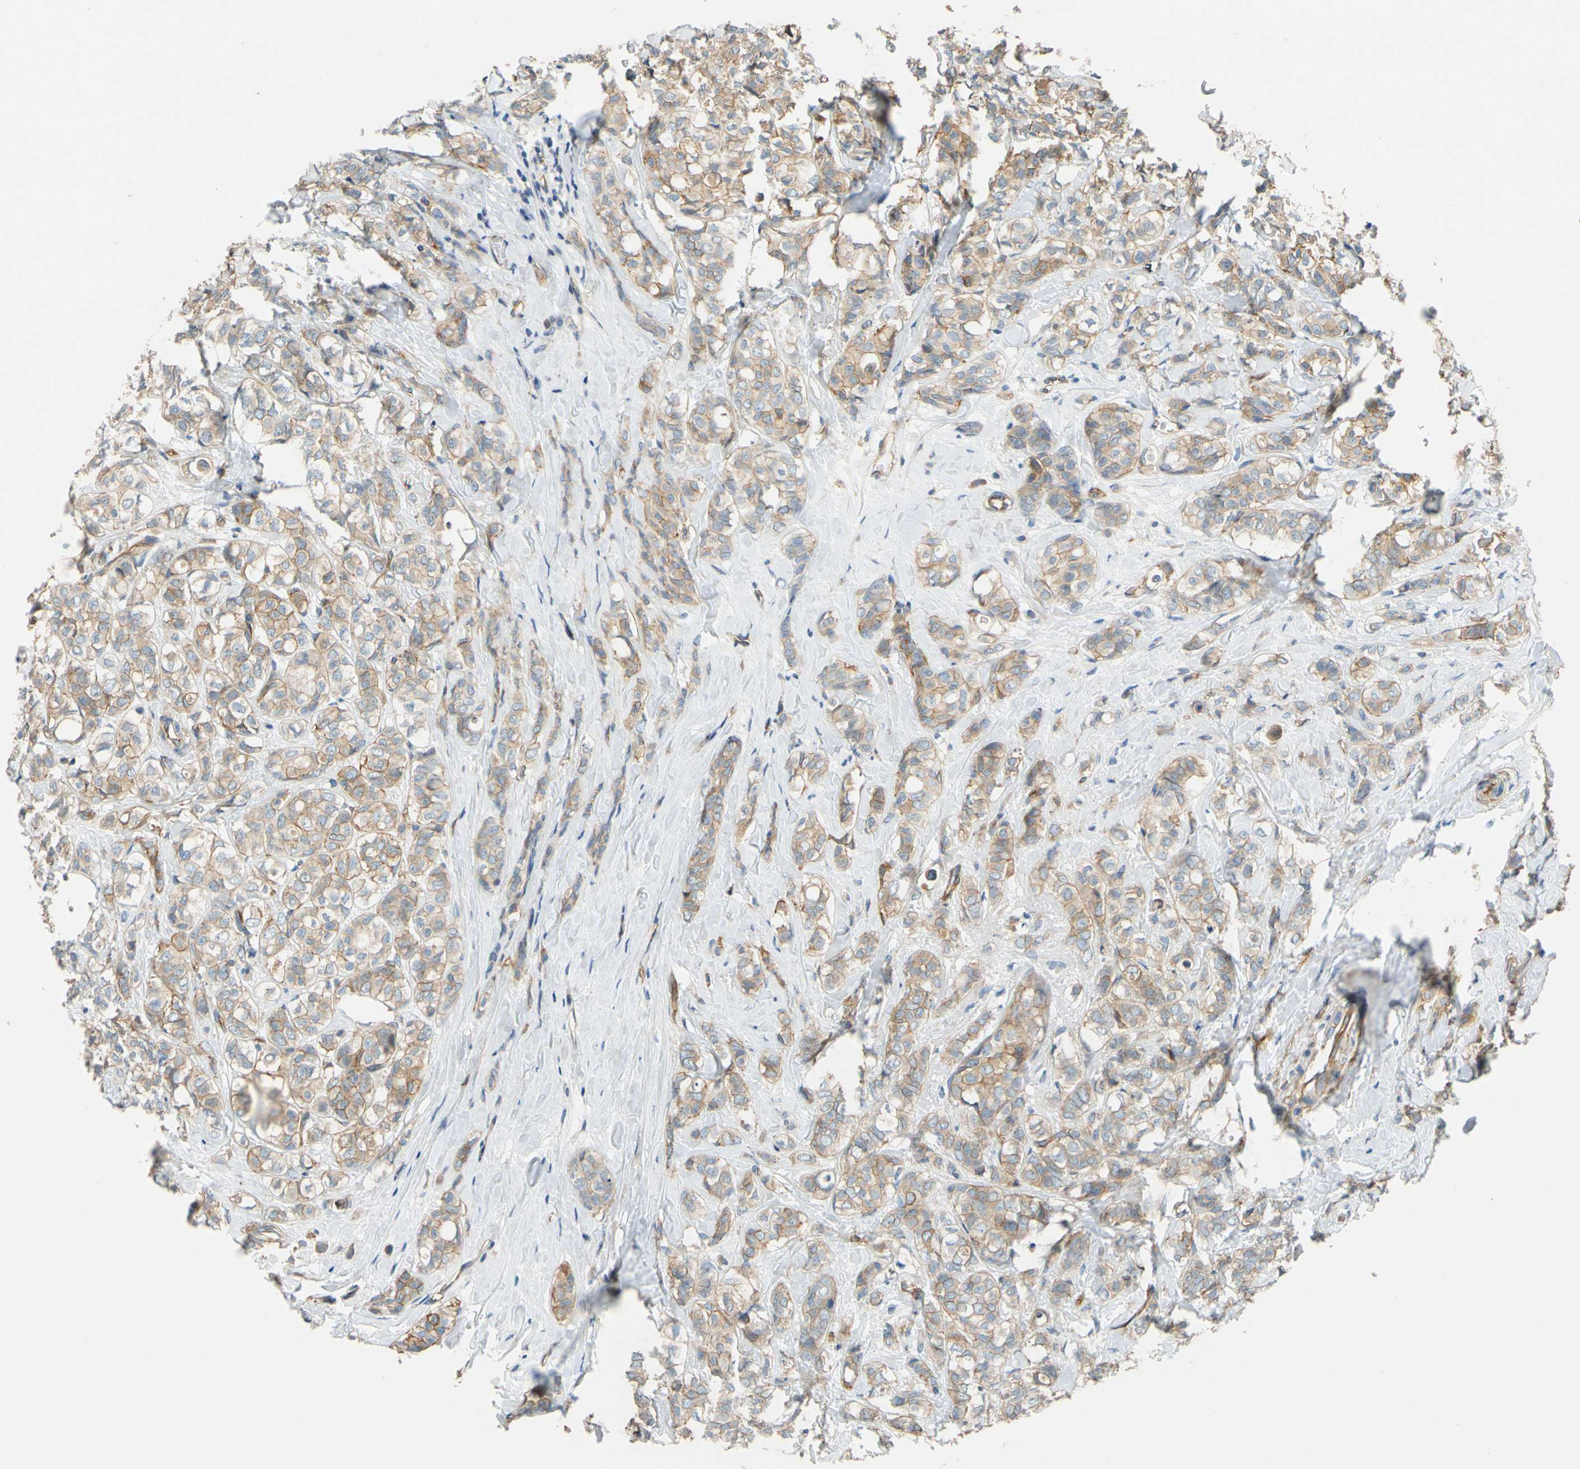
{"staining": {"intensity": "weak", "quantity": ">75%", "location": "cytoplasmic/membranous"}, "tissue": "breast cancer", "cell_type": "Tumor cells", "image_type": "cancer", "snomed": [{"axis": "morphology", "description": "Lobular carcinoma"}, {"axis": "topography", "description": "Breast"}], "caption": "Breast cancer stained with immunohistochemistry demonstrates weak cytoplasmic/membranous expression in about >75% of tumor cells. The staining was performed using DAB, with brown indicating positive protein expression. Nuclei are stained blue with hematoxylin.", "gene": "SPTAN1", "patient": {"sex": "female", "age": 60}}